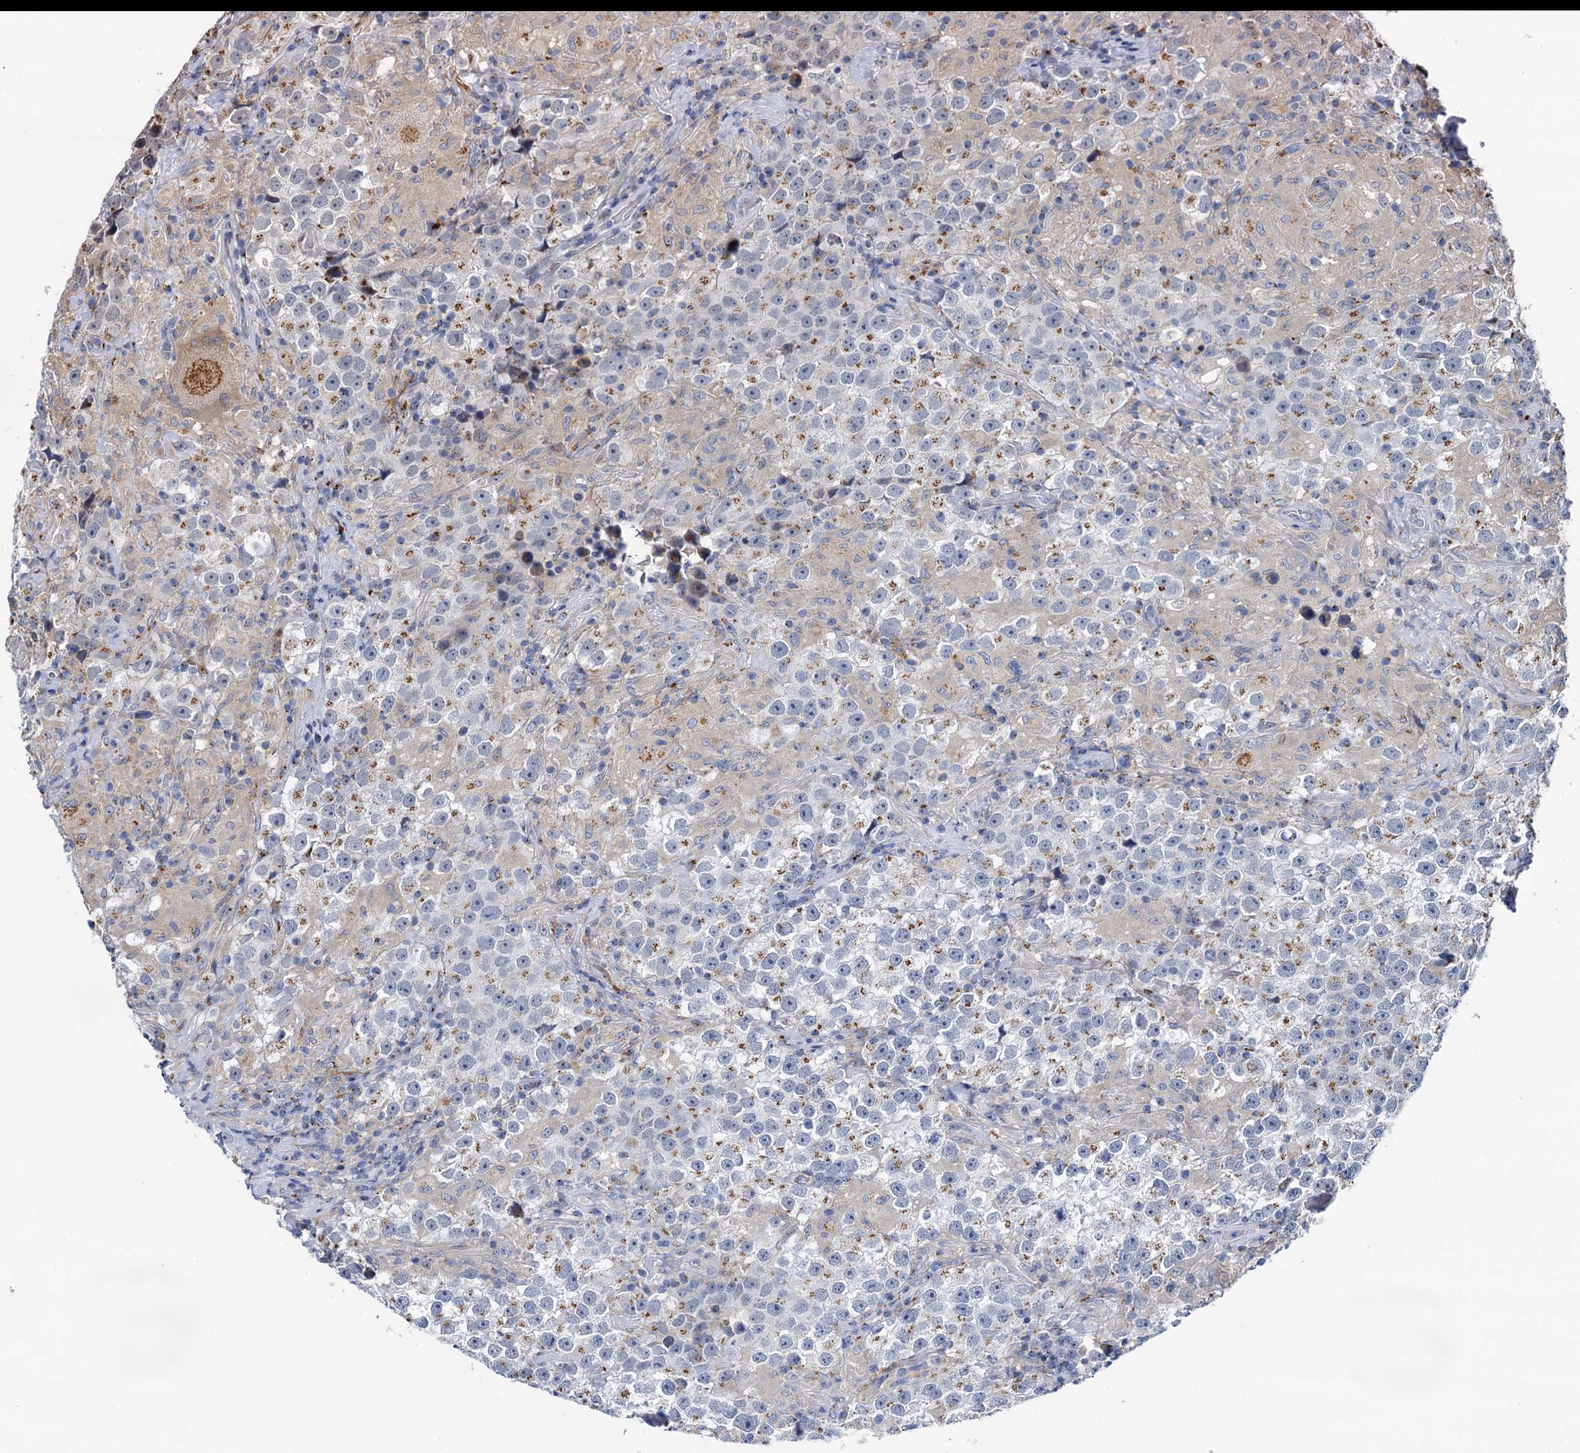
{"staining": {"intensity": "moderate", "quantity": "25%-75%", "location": "cytoplasmic/membranous"}, "tissue": "testis cancer", "cell_type": "Tumor cells", "image_type": "cancer", "snomed": [{"axis": "morphology", "description": "Seminoma, NOS"}, {"axis": "topography", "description": "Testis"}], "caption": "IHC (DAB) staining of seminoma (testis) displays moderate cytoplasmic/membranous protein expression in about 25%-75% of tumor cells.", "gene": "BET1L", "patient": {"sex": "male", "age": 46}}